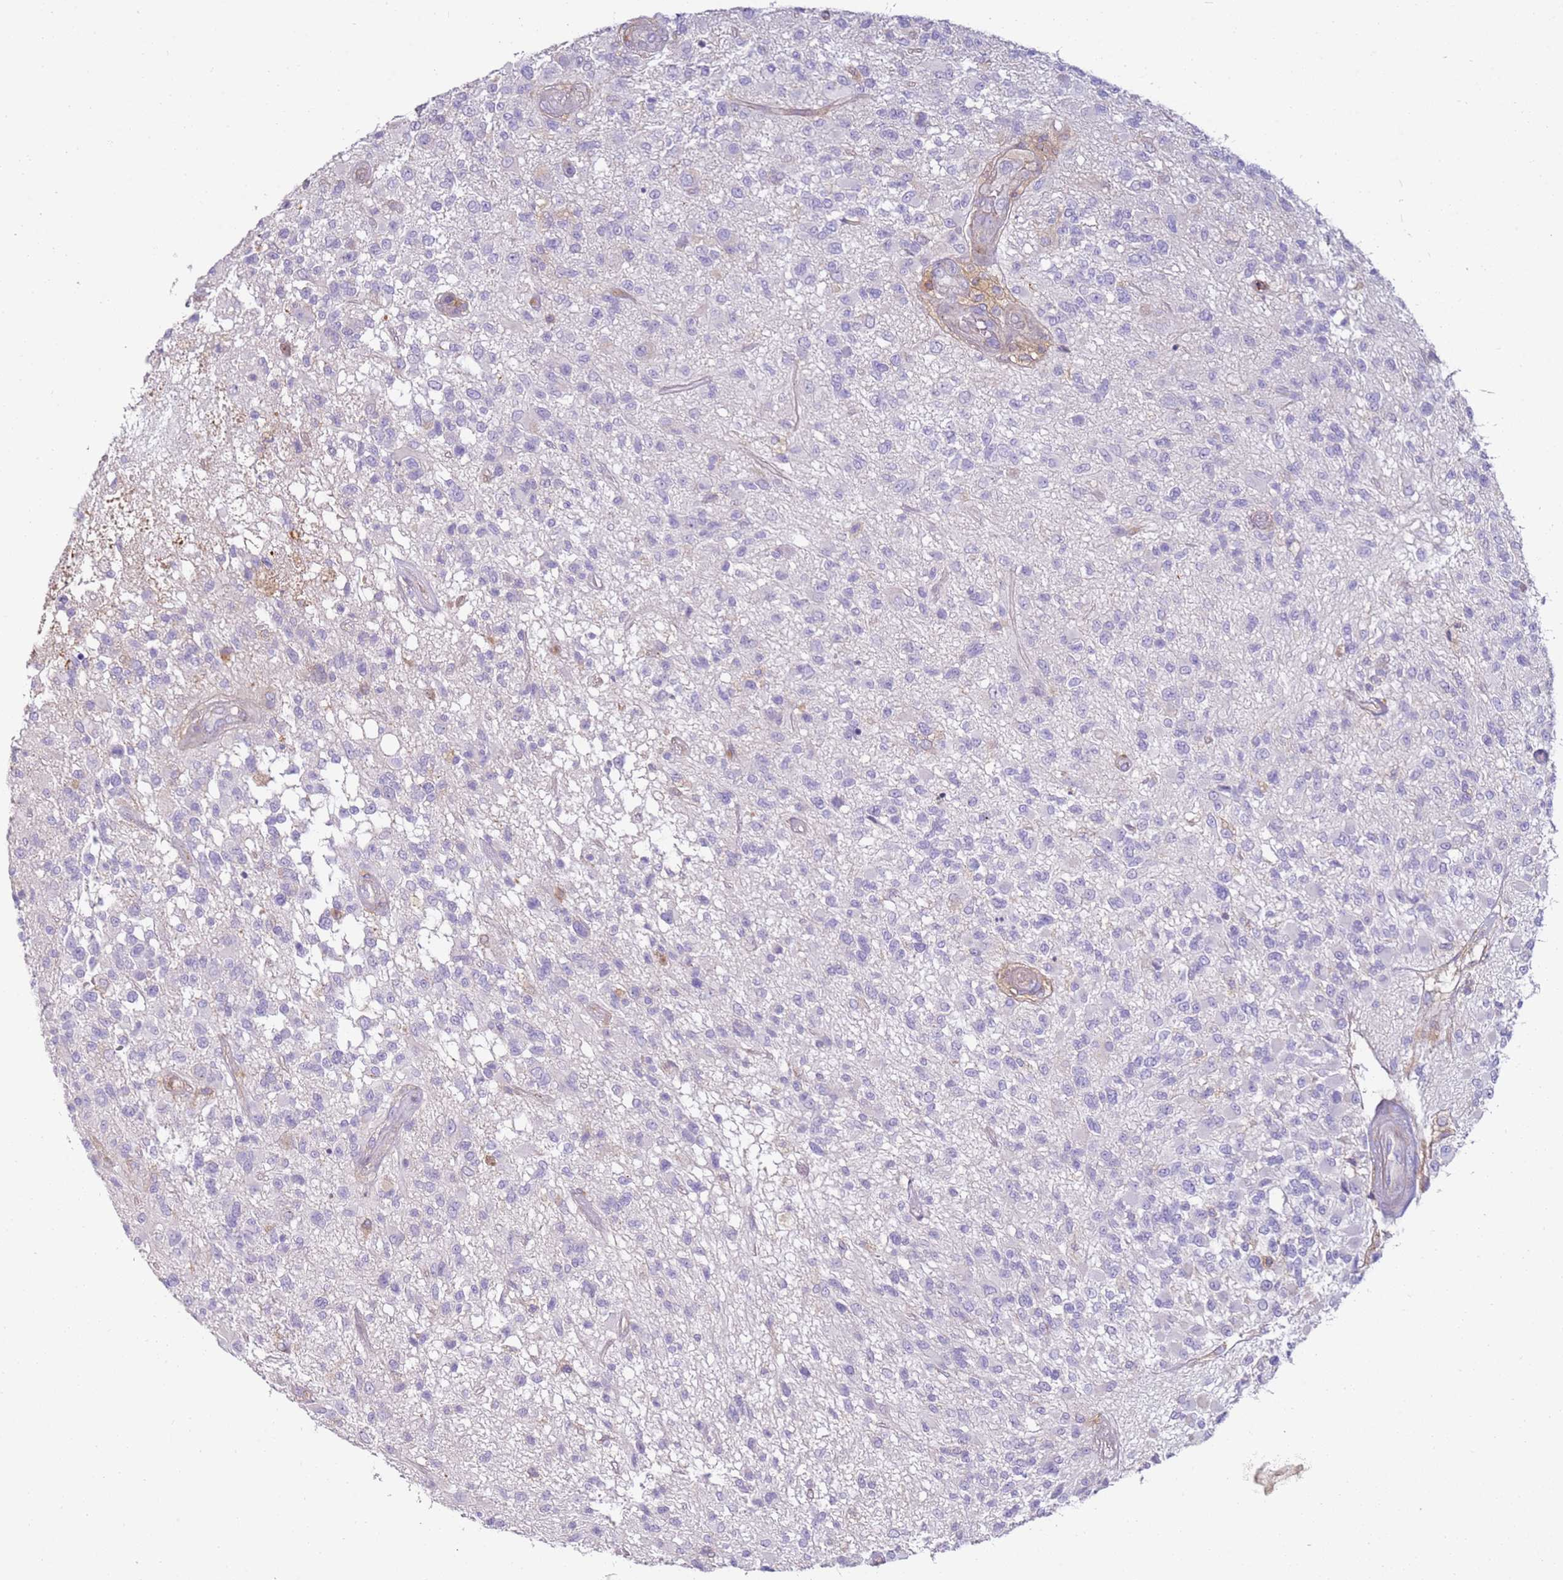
{"staining": {"intensity": "negative", "quantity": "none", "location": "none"}, "tissue": "glioma", "cell_type": "Tumor cells", "image_type": "cancer", "snomed": [{"axis": "morphology", "description": "Glioma, malignant, High grade"}, {"axis": "morphology", "description": "Glioblastoma, NOS"}, {"axis": "topography", "description": "Brain"}], "caption": "A photomicrograph of human glioblastoma is negative for staining in tumor cells.", "gene": "FPR1", "patient": {"sex": "male", "age": 60}}